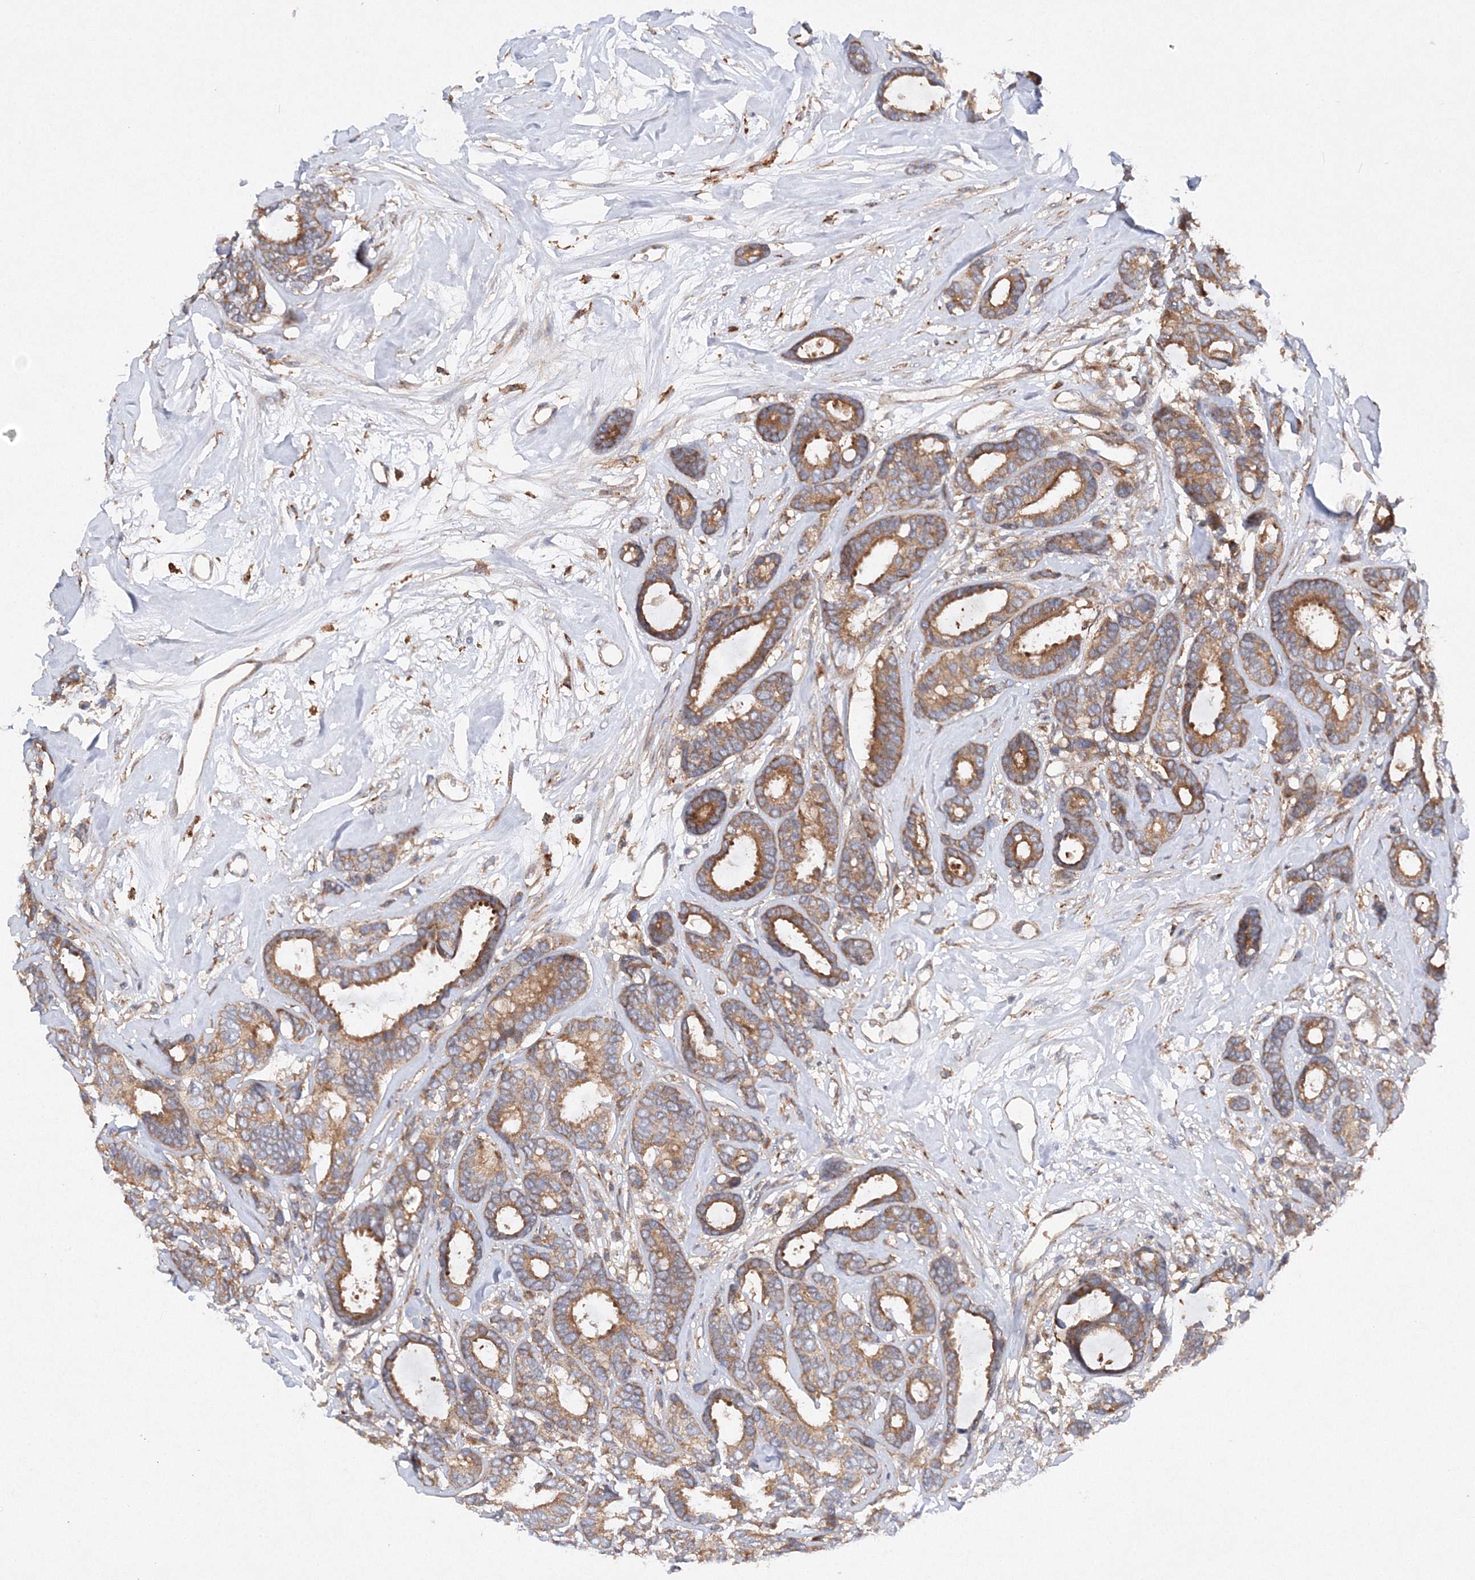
{"staining": {"intensity": "moderate", "quantity": ">75%", "location": "cytoplasmic/membranous"}, "tissue": "breast cancer", "cell_type": "Tumor cells", "image_type": "cancer", "snomed": [{"axis": "morphology", "description": "Duct carcinoma"}, {"axis": "topography", "description": "Breast"}], "caption": "A histopathology image of breast cancer (infiltrating ductal carcinoma) stained for a protein reveals moderate cytoplasmic/membranous brown staining in tumor cells. (brown staining indicates protein expression, while blue staining denotes nuclei).", "gene": "SLC36A1", "patient": {"sex": "female", "age": 87}}